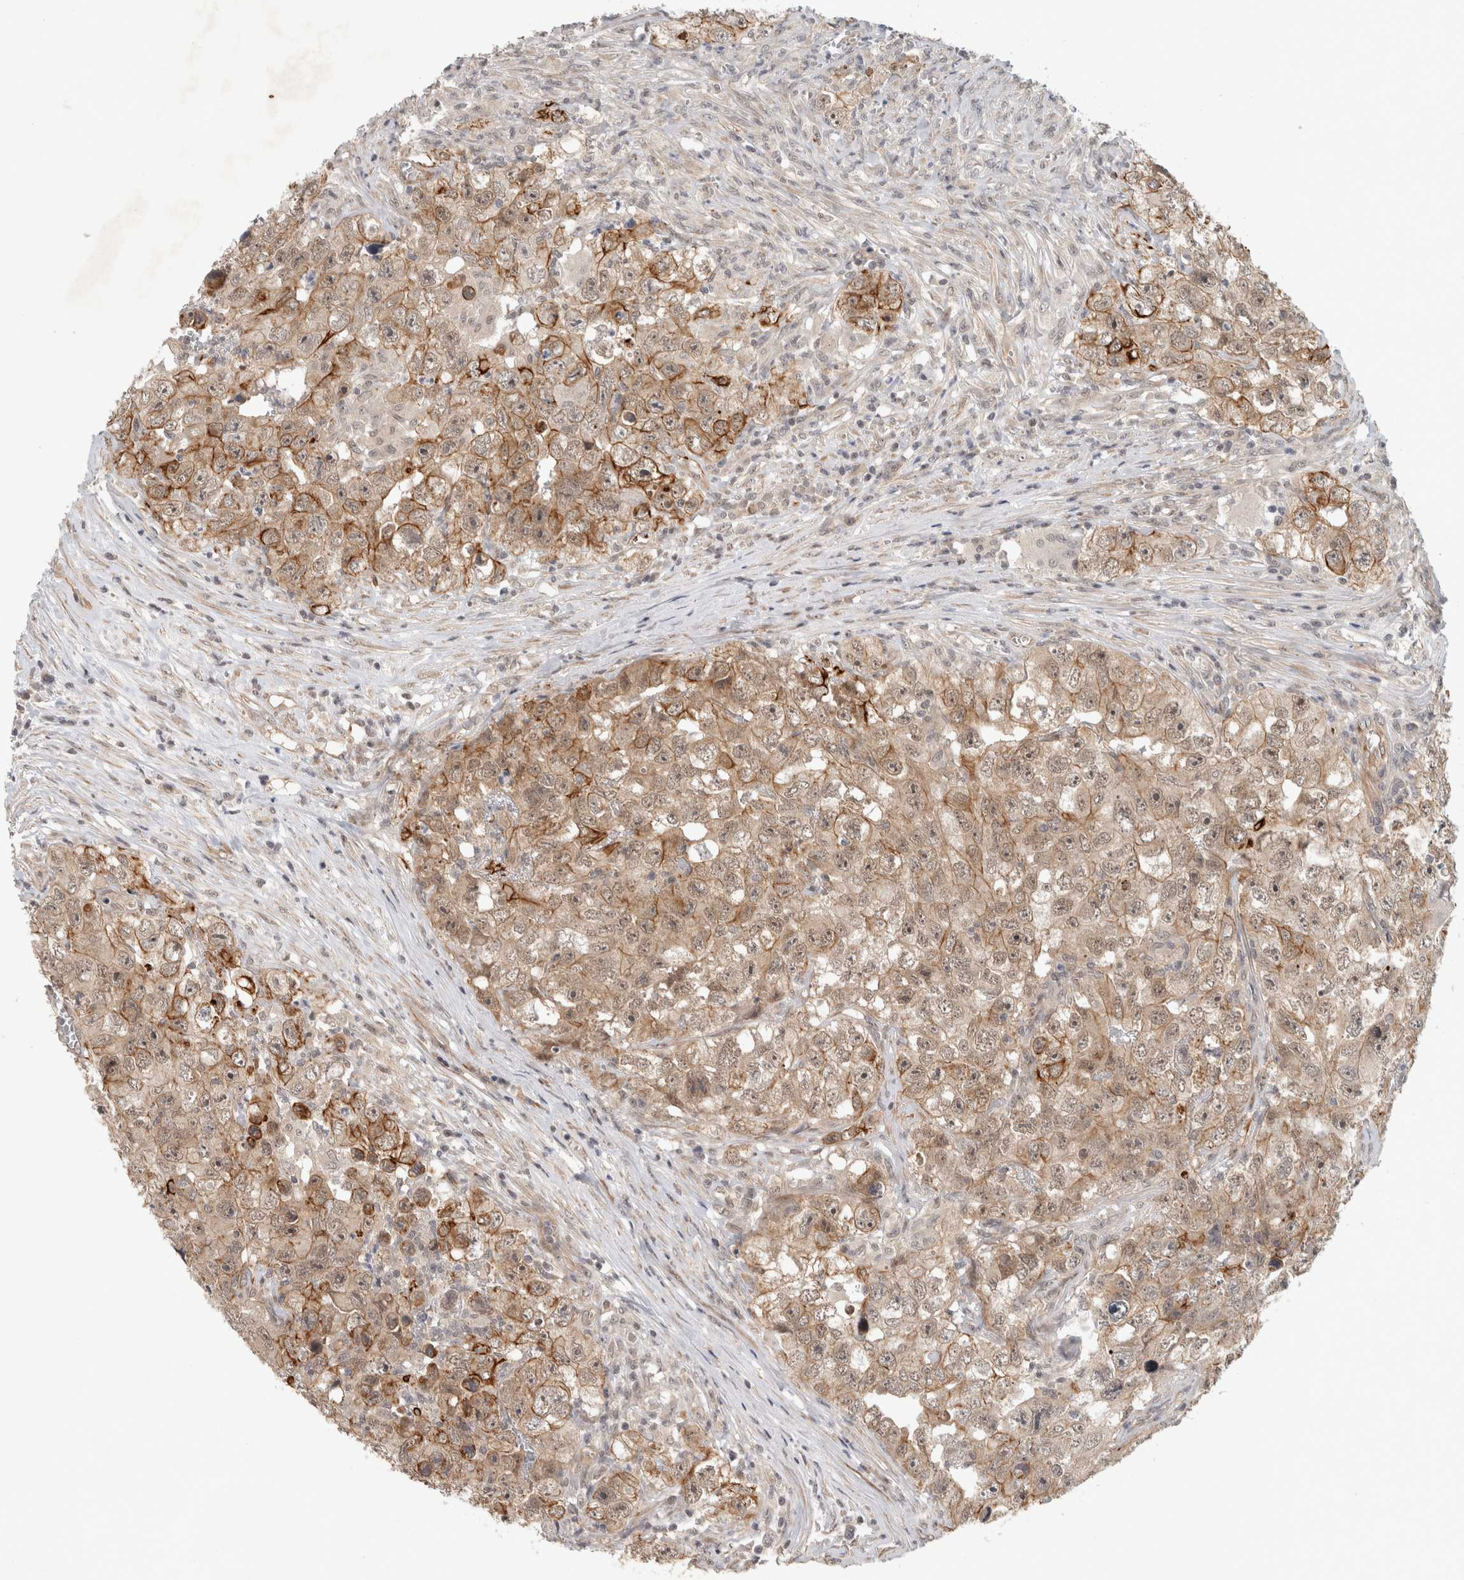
{"staining": {"intensity": "moderate", "quantity": ">75%", "location": "cytoplasmic/membranous,nuclear"}, "tissue": "testis cancer", "cell_type": "Tumor cells", "image_type": "cancer", "snomed": [{"axis": "morphology", "description": "Seminoma, NOS"}, {"axis": "morphology", "description": "Carcinoma, Embryonal, NOS"}, {"axis": "topography", "description": "Testis"}], "caption": "Immunohistochemical staining of human testis cancer (embryonal carcinoma) exhibits moderate cytoplasmic/membranous and nuclear protein expression in approximately >75% of tumor cells.", "gene": "CRISPLD1", "patient": {"sex": "male", "age": 43}}